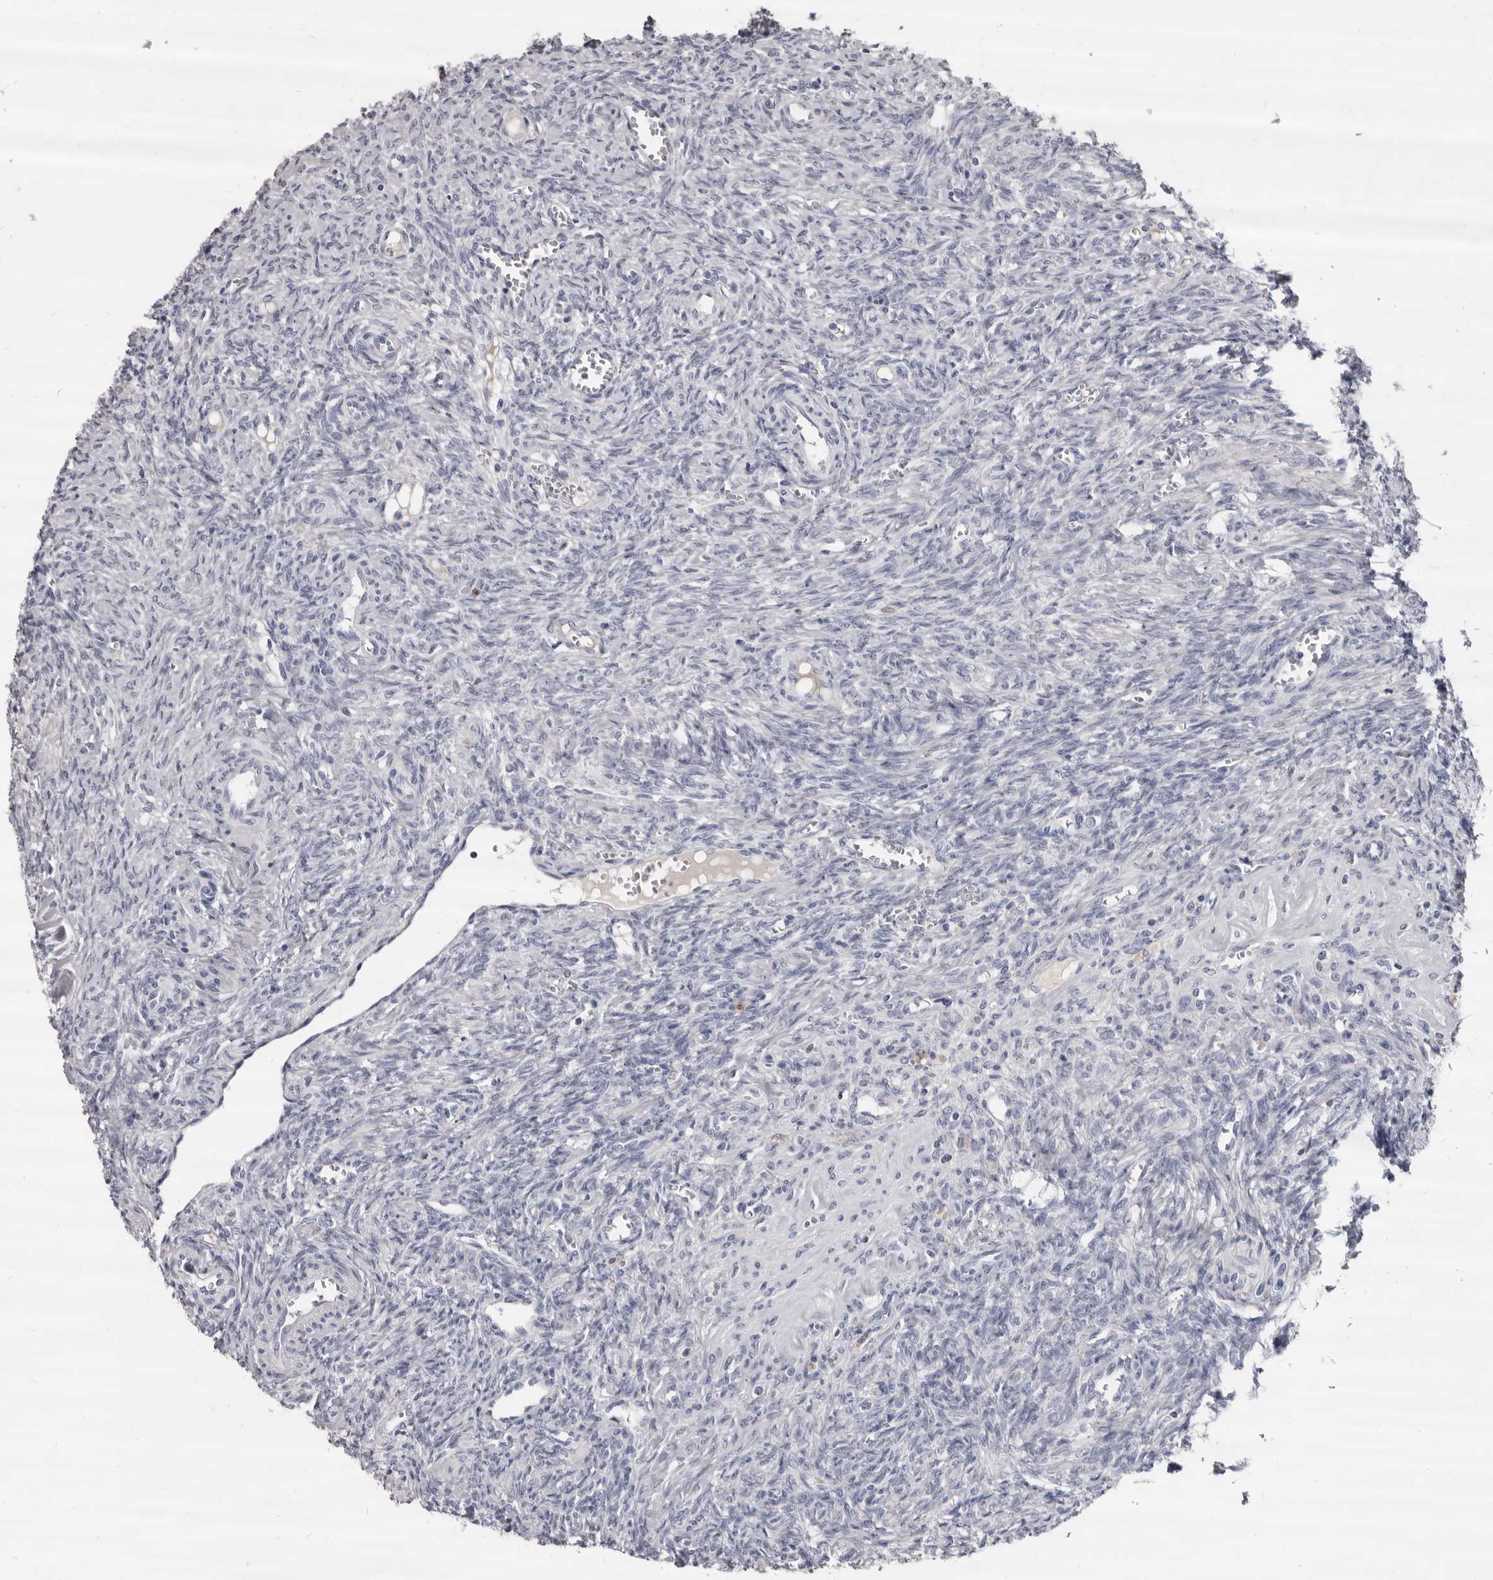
{"staining": {"intensity": "negative", "quantity": "none", "location": "none"}, "tissue": "ovary", "cell_type": "Ovarian stroma cells", "image_type": "normal", "snomed": [{"axis": "morphology", "description": "Normal tissue, NOS"}, {"axis": "topography", "description": "Ovary"}], "caption": "Ovarian stroma cells show no significant expression in normal ovary. Brightfield microscopy of immunohistochemistry (IHC) stained with DAB (brown) and hematoxylin (blue), captured at high magnification.", "gene": "GZMH", "patient": {"sex": "female", "age": 41}}